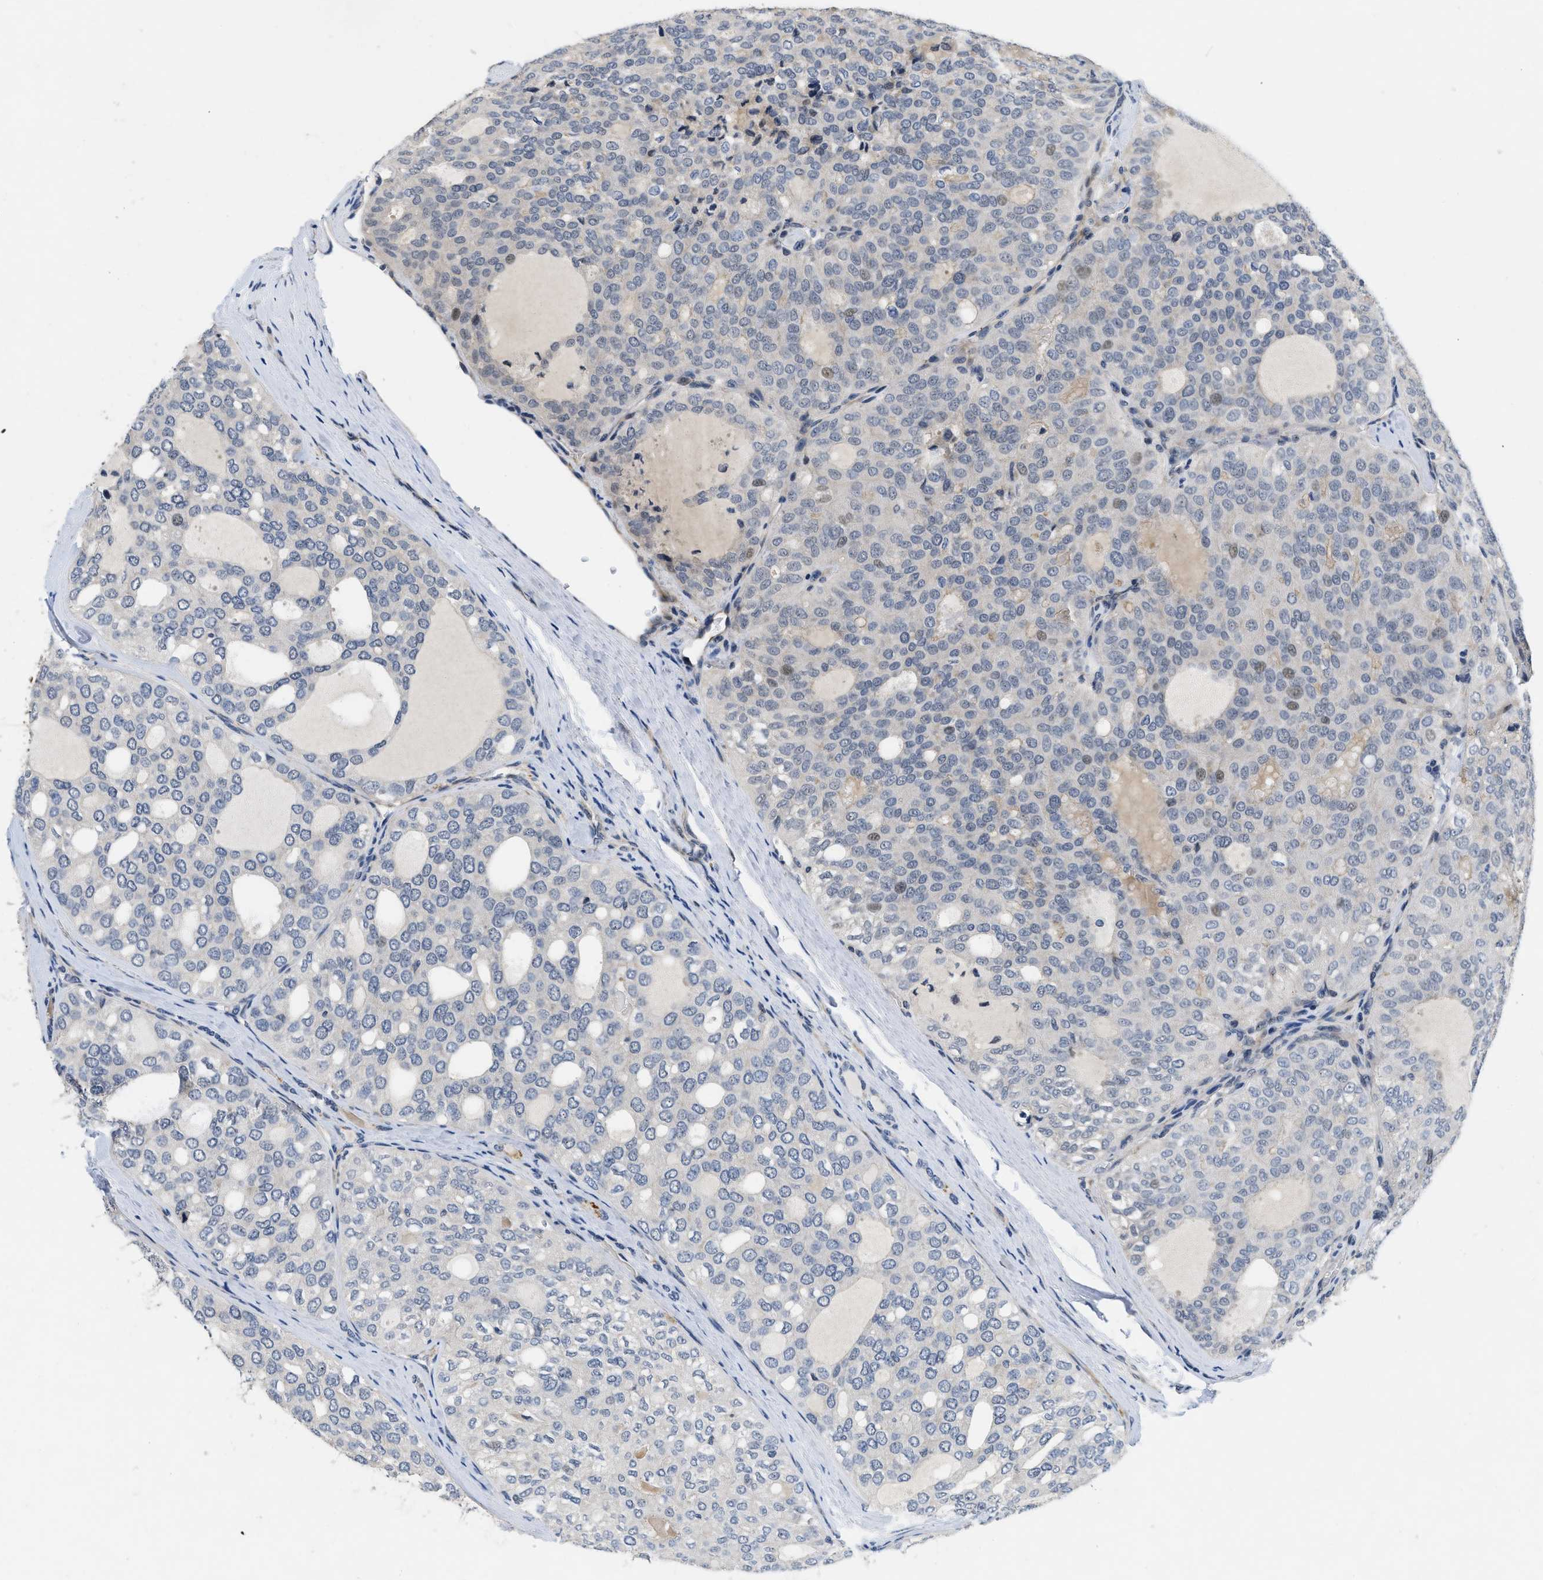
{"staining": {"intensity": "negative", "quantity": "none", "location": "none"}, "tissue": "thyroid cancer", "cell_type": "Tumor cells", "image_type": "cancer", "snomed": [{"axis": "morphology", "description": "Follicular adenoma carcinoma, NOS"}, {"axis": "topography", "description": "Thyroid gland"}], "caption": "This histopathology image is of thyroid cancer stained with immunohistochemistry (IHC) to label a protein in brown with the nuclei are counter-stained blue. There is no positivity in tumor cells.", "gene": "VIP", "patient": {"sex": "male", "age": 75}}